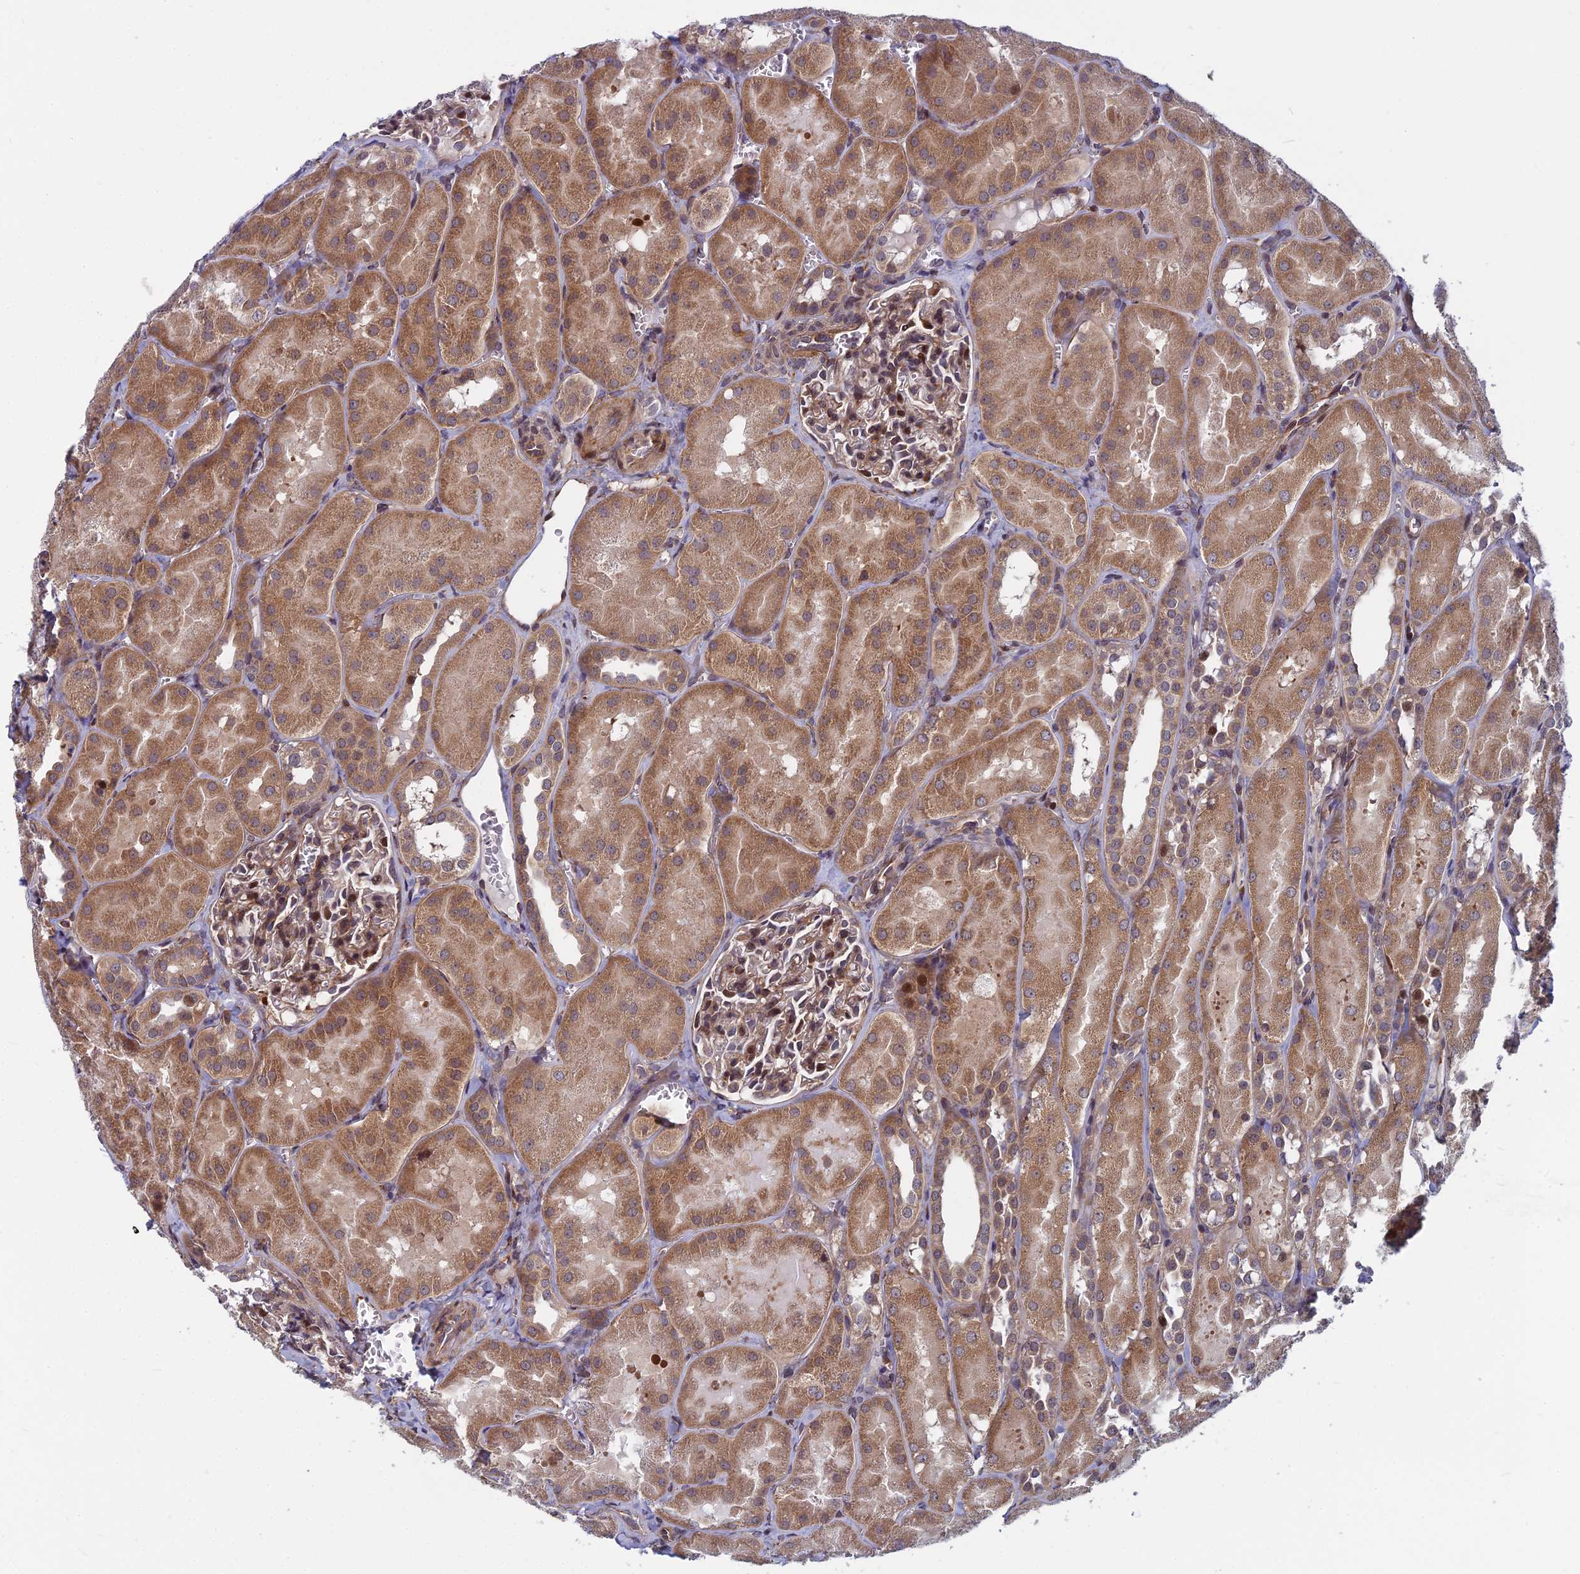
{"staining": {"intensity": "moderate", "quantity": "25%-75%", "location": "cytoplasmic/membranous,nuclear"}, "tissue": "kidney", "cell_type": "Cells in glomeruli", "image_type": "normal", "snomed": [{"axis": "morphology", "description": "Normal tissue, NOS"}, {"axis": "topography", "description": "Kidney"}, {"axis": "topography", "description": "Urinary bladder"}], "caption": "Moderate cytoplasmic/membranous,nuclear expression for a protein is present in approximately 25%-75% of cells in glomeruli of normal kidney using immunohistochemistry (IHC).", "gene": "COMMD2", "patient": {"sex": "male", "age": 16}}